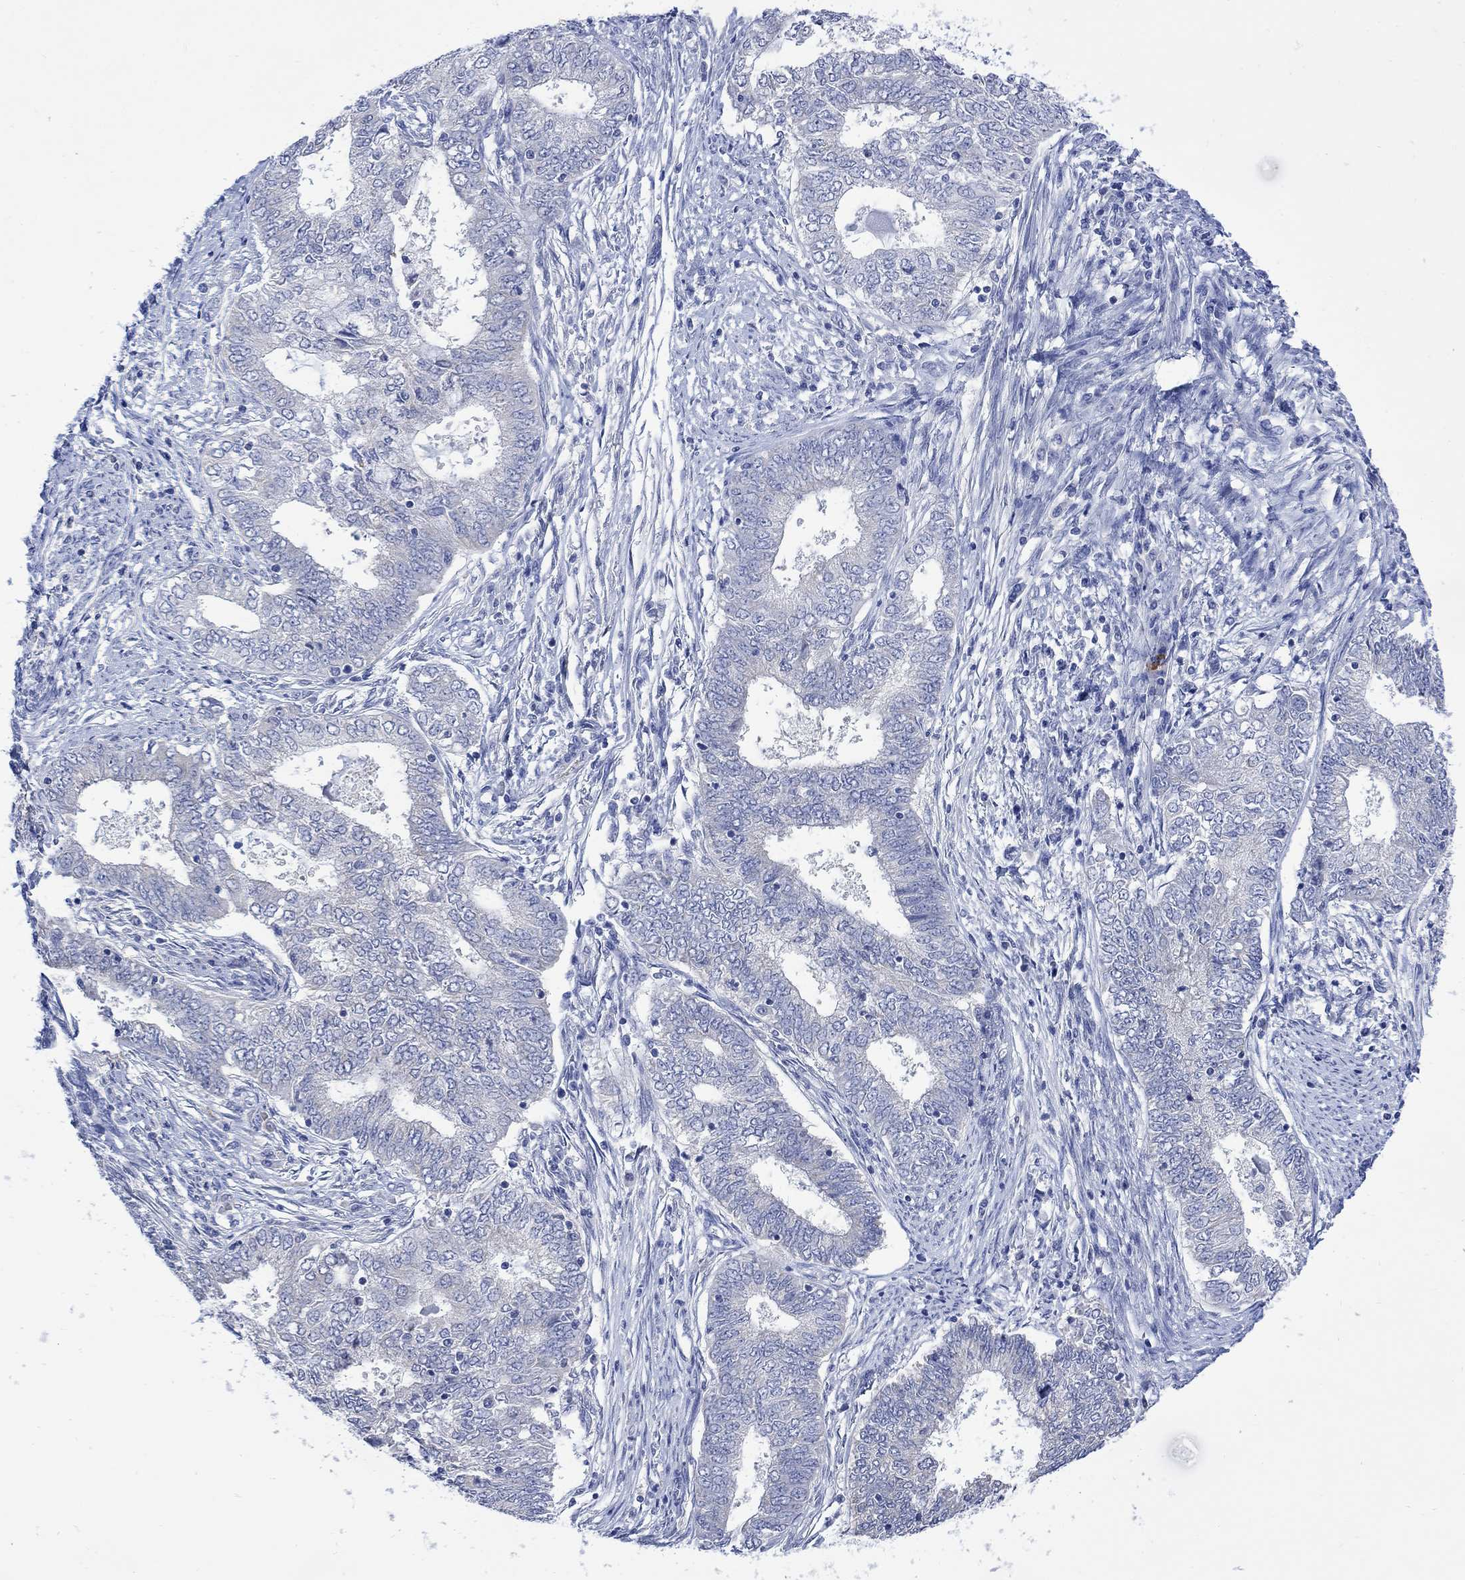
{"staining": {"intensity": "negative", "quantity": "none", "location": "none"}, "tissue": "endometrial cancer", "cell_type": "Tumor cells", "image_type": "cancer", "snomed": [{"axis": "morphology", "description": "Adenocarcinoma, NOS"}, {"axis": "topography", "description": "Endometrium"}], "caption": "High magnification brightfield microscopy of endometrial cancer stained with DAB (brown) and counterstained with hematoxylin (blue): tumor cells show no significant expression.", "gene": "FBP2", "patient": {"sex": "female", "age": 62}}